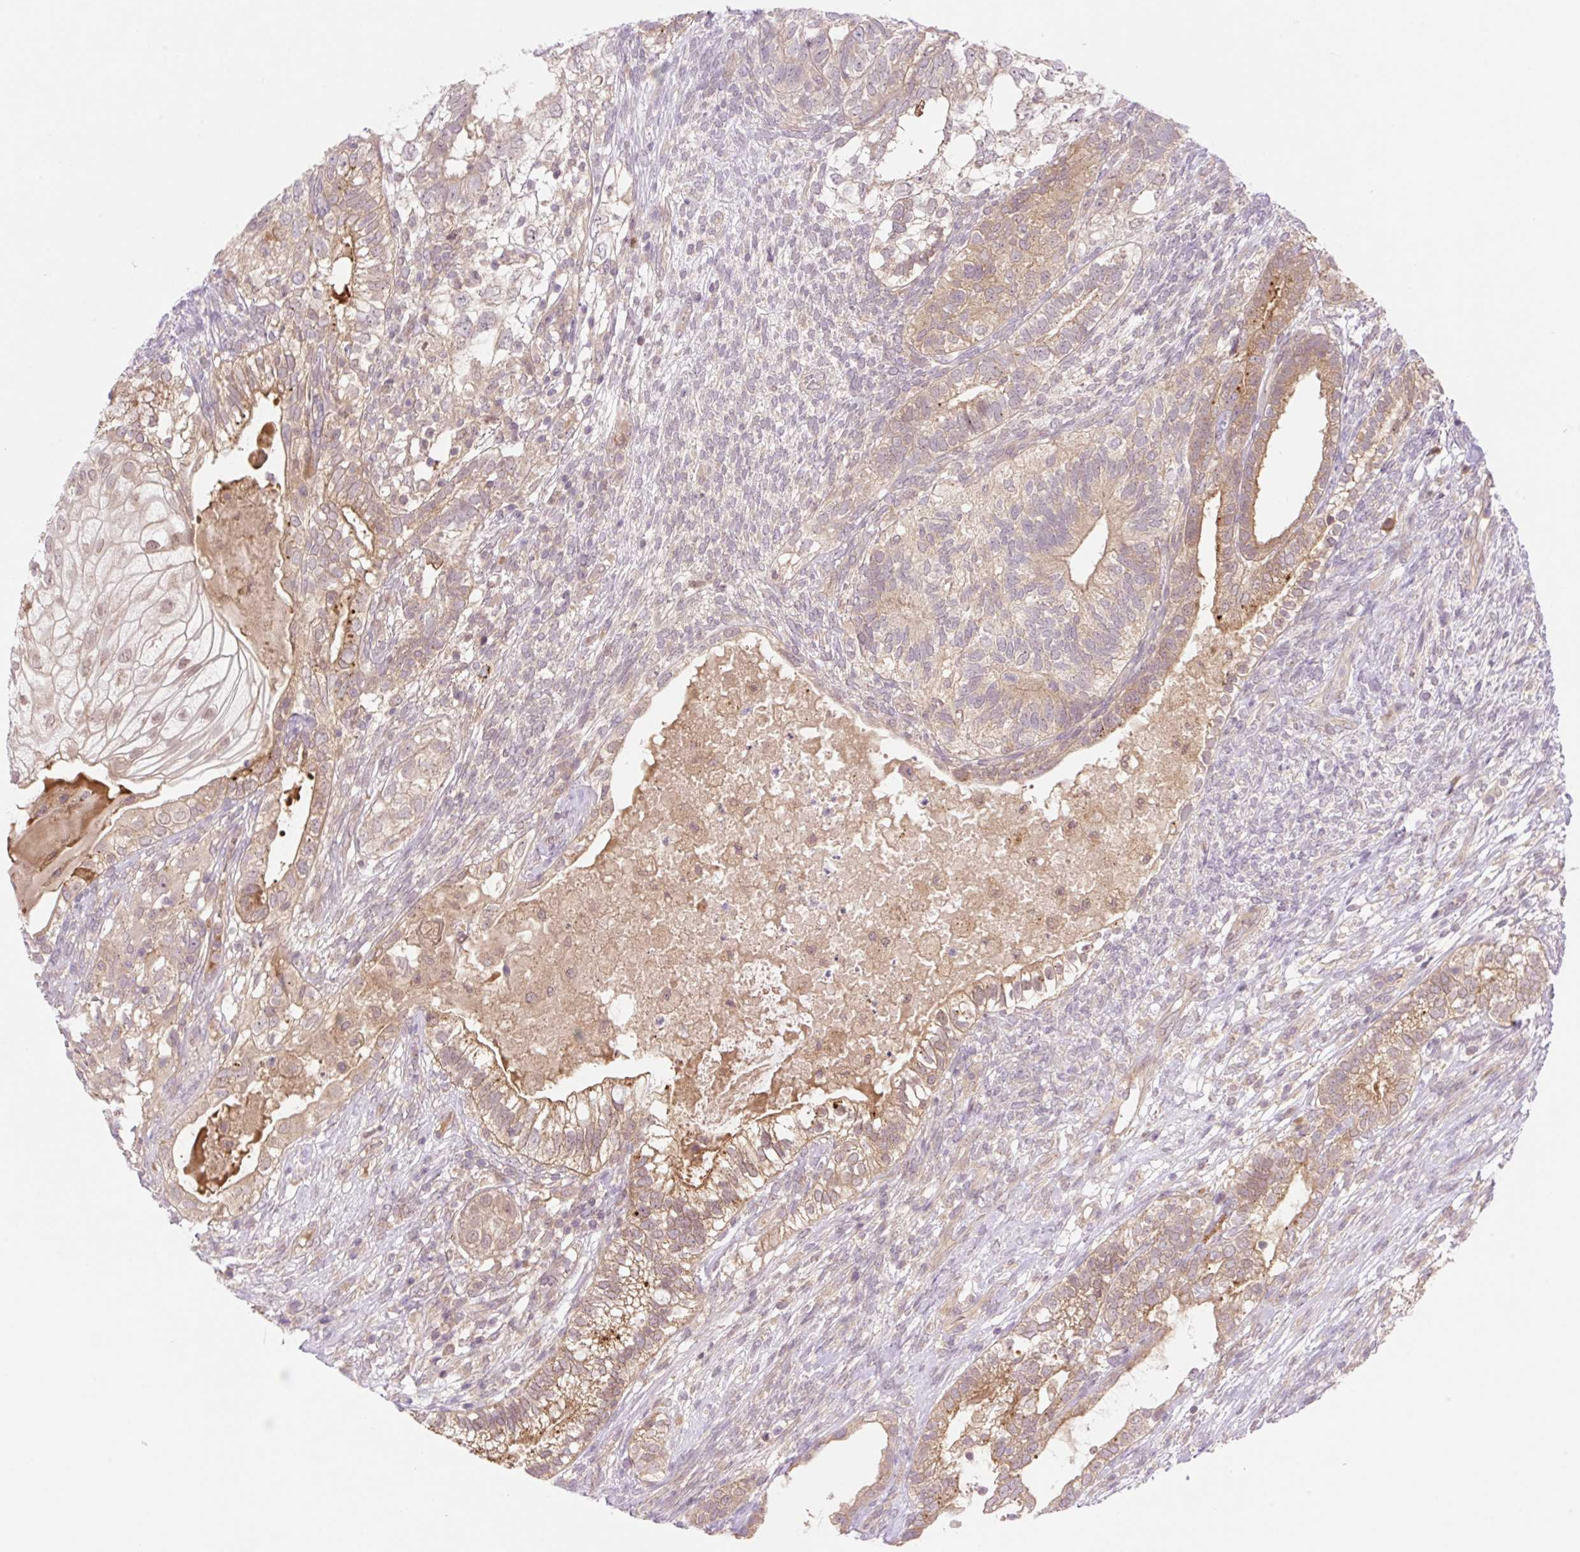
{"staining": {"intensity": "weak", "quantity": ">75%", "location": "cytoplasmic/membranous,nuclear"}, "tissue": "testis cancer", "cell_type": "Tumor cells", "image_type": "cancer", "snomed": [{"axis": "morphology", "description": "Seminoma, NOS"}, {"axis": "morphology", "description": "Carcinoma, Embryonal, NOS"}, {"axis": "topography", "description": "Testis"}], "caption": "An immunohistochemistry (IHC) image of neoplastic tissue is shown. Protein staining in brown shows weak cytoplasmic/membranous and nuclear positivity in testis cancer (embryonal carcinoma) within tumor cells. The staining was performed using DAB to visualize the protein expression in brown, while the nuclei were stained in blue with hematoxylin (Magnification: 20x).", "gene": "VPS25", "patient": {"sex": "male", "age": 41}}